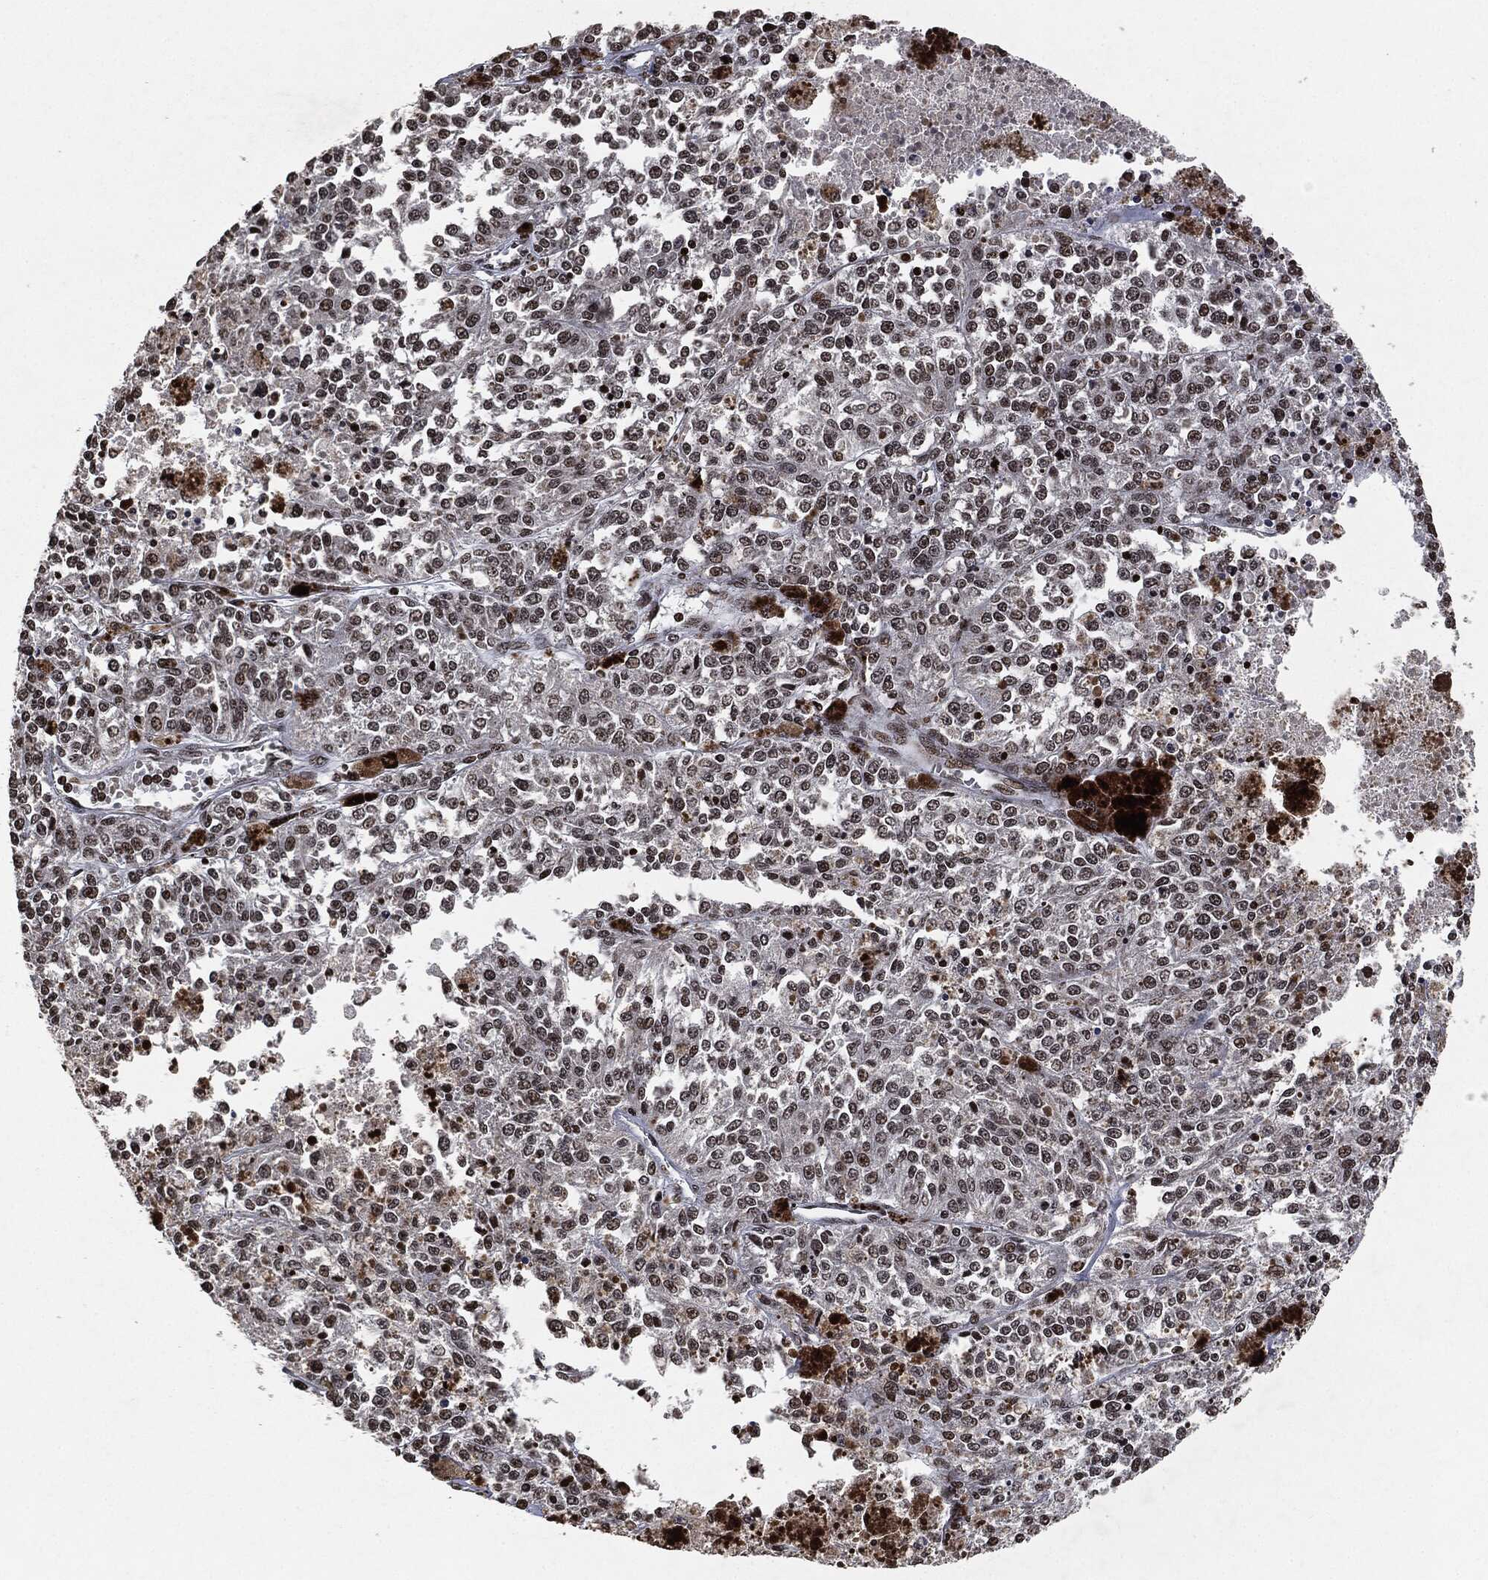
{"staining": {"intensity": "moderate", "quantity": "<25%", "location": "nuclear"}, "tissue": "melanoma", "cell_type": "Tumor cells", "image_type": "cancer", "snomed": [{"axis": "morphology", "description": "Malignant melanoma, Metastatic site"}, {"axis": "topography", "description": "Lymph node"}], "caption": "Immunohistochemical staining of human melanoma demonstrates low levels of moderate nuclear protein positivity in approximately <25% of tumor cells. Using DAB (3,3'-diaminobenzidine) (brown) and hematoxylin (blue) stains, captured at high magnification using brightfield microscopy.", "gene": "JUN", "patient": {"sex": "female", "age": 64}}